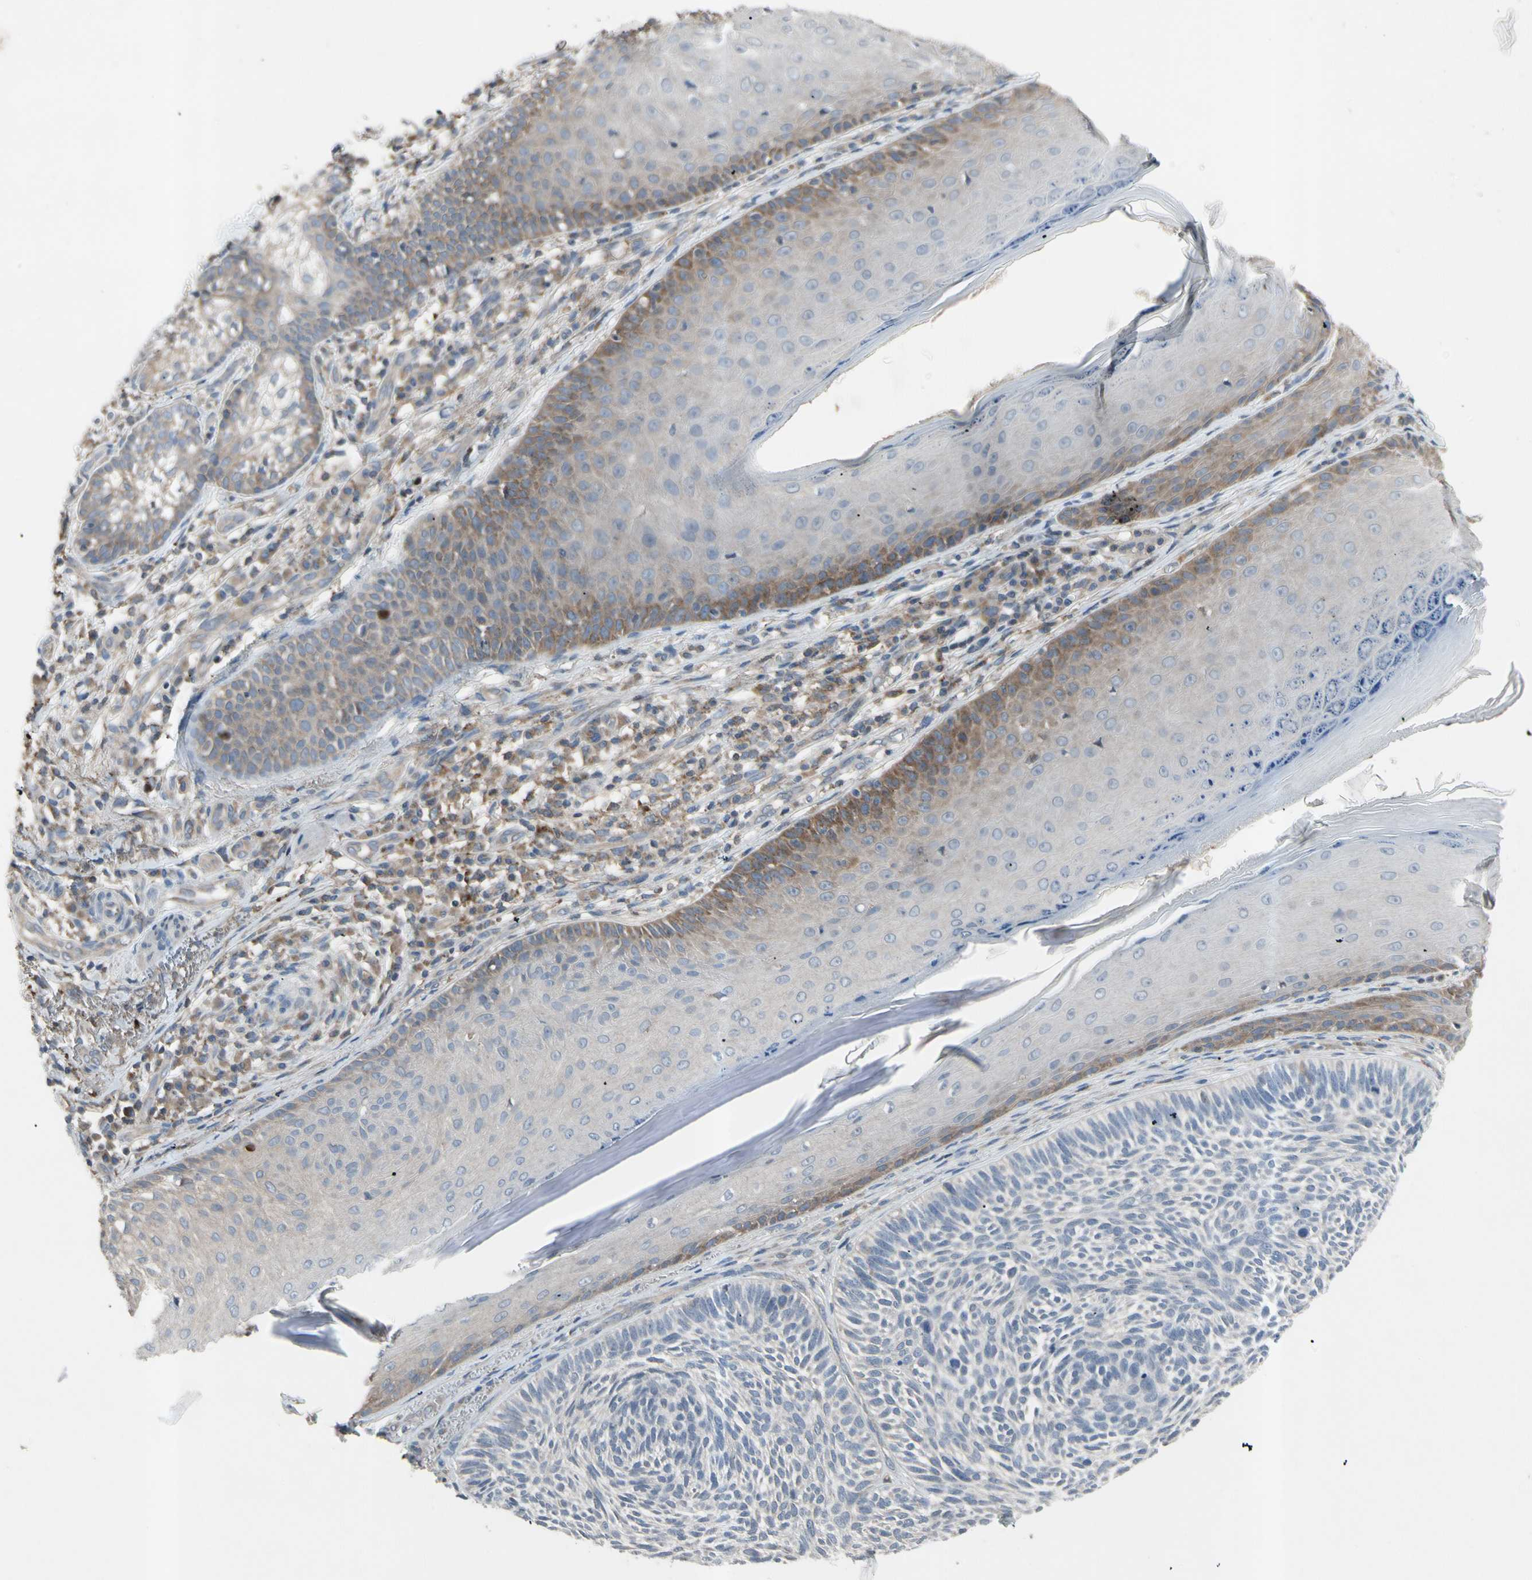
{"staining": {"intensity": "negative", "quantity": "none", "location": "none"}, "tissue": "skin cancer", "cell_type": "Tumor cells", "image_type": "cancer", "snomed": [{"axis": "morphology", "description": "Normal tissue, NOS"}, {"axis": "morphology", "description": "Basal cell carcinoma"}, {"axis": "topography", "description": "Skin"}], "caption": "Image shows no protein expression in tumor cells of basal cell carcinoma (skin) tissue. (DAB immunohistochemistry visualized using brightfield microscopy, high magnification).", "gene": "NMI", "patient": {"sex": "male", "age": 52}}